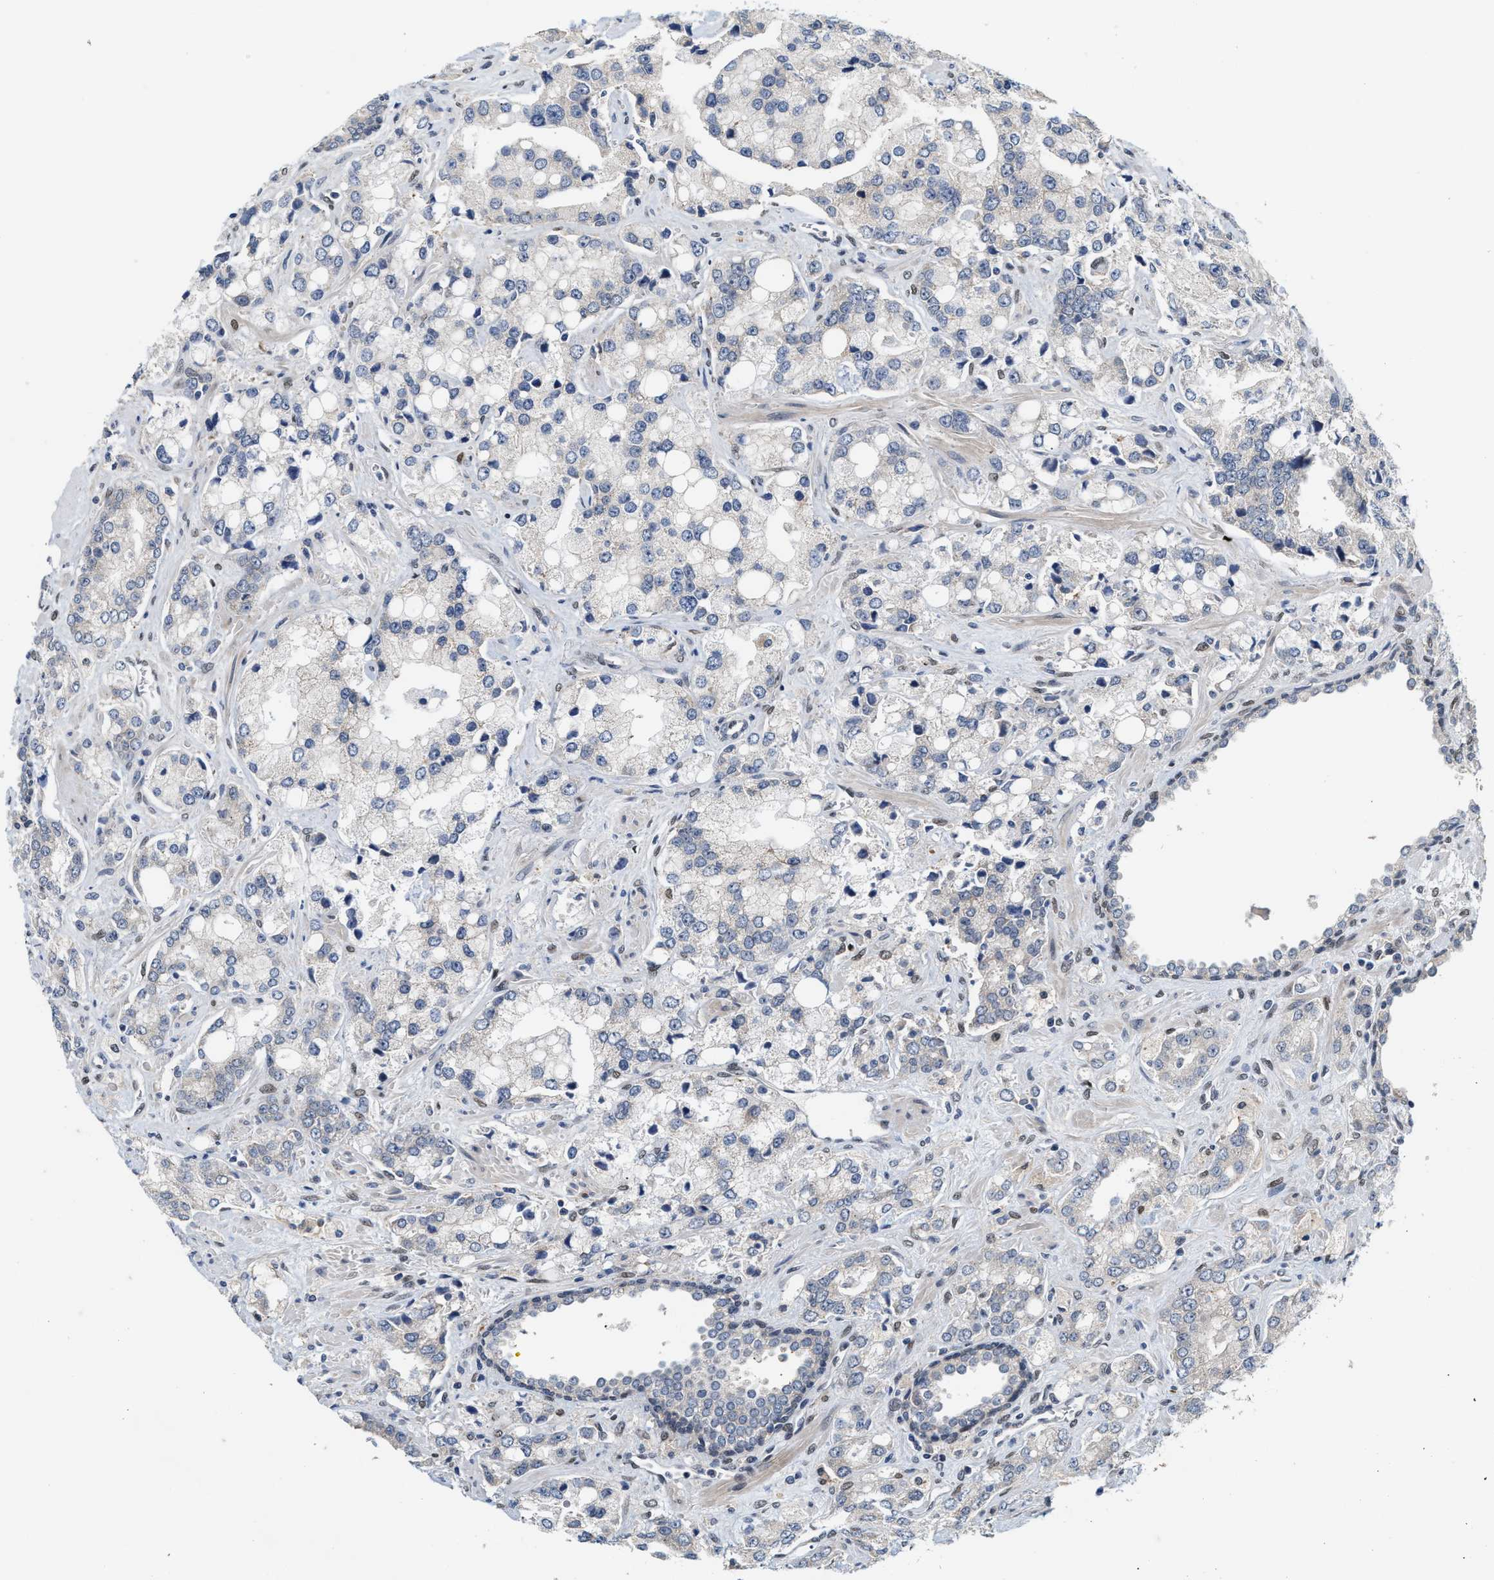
{"staining": {"intensity": "negative", "quantity": "none", "location": "none"}, "tissue": "prostate cancer", "cell_type": "Tumor cells", "image_type": "cancer", "snomed": [{"axis": "morphology", "description": "Adenocarcinoma, High grade"}, {"axis": "topography", "description": "Prostate"}], "caption": "Immunohistochemistry of adenocarcinoma (high-grade) (prostate) reveals no expression in tumor cells. (Stains: DAB (3,3'-diaminobenzidine) immunohistochemistry with hematoxylin counter stain, Microscopy: brightfield microscopy at high magnification).", "gene": "TCF4", "patient": {"sex": "male", "age": 67}}